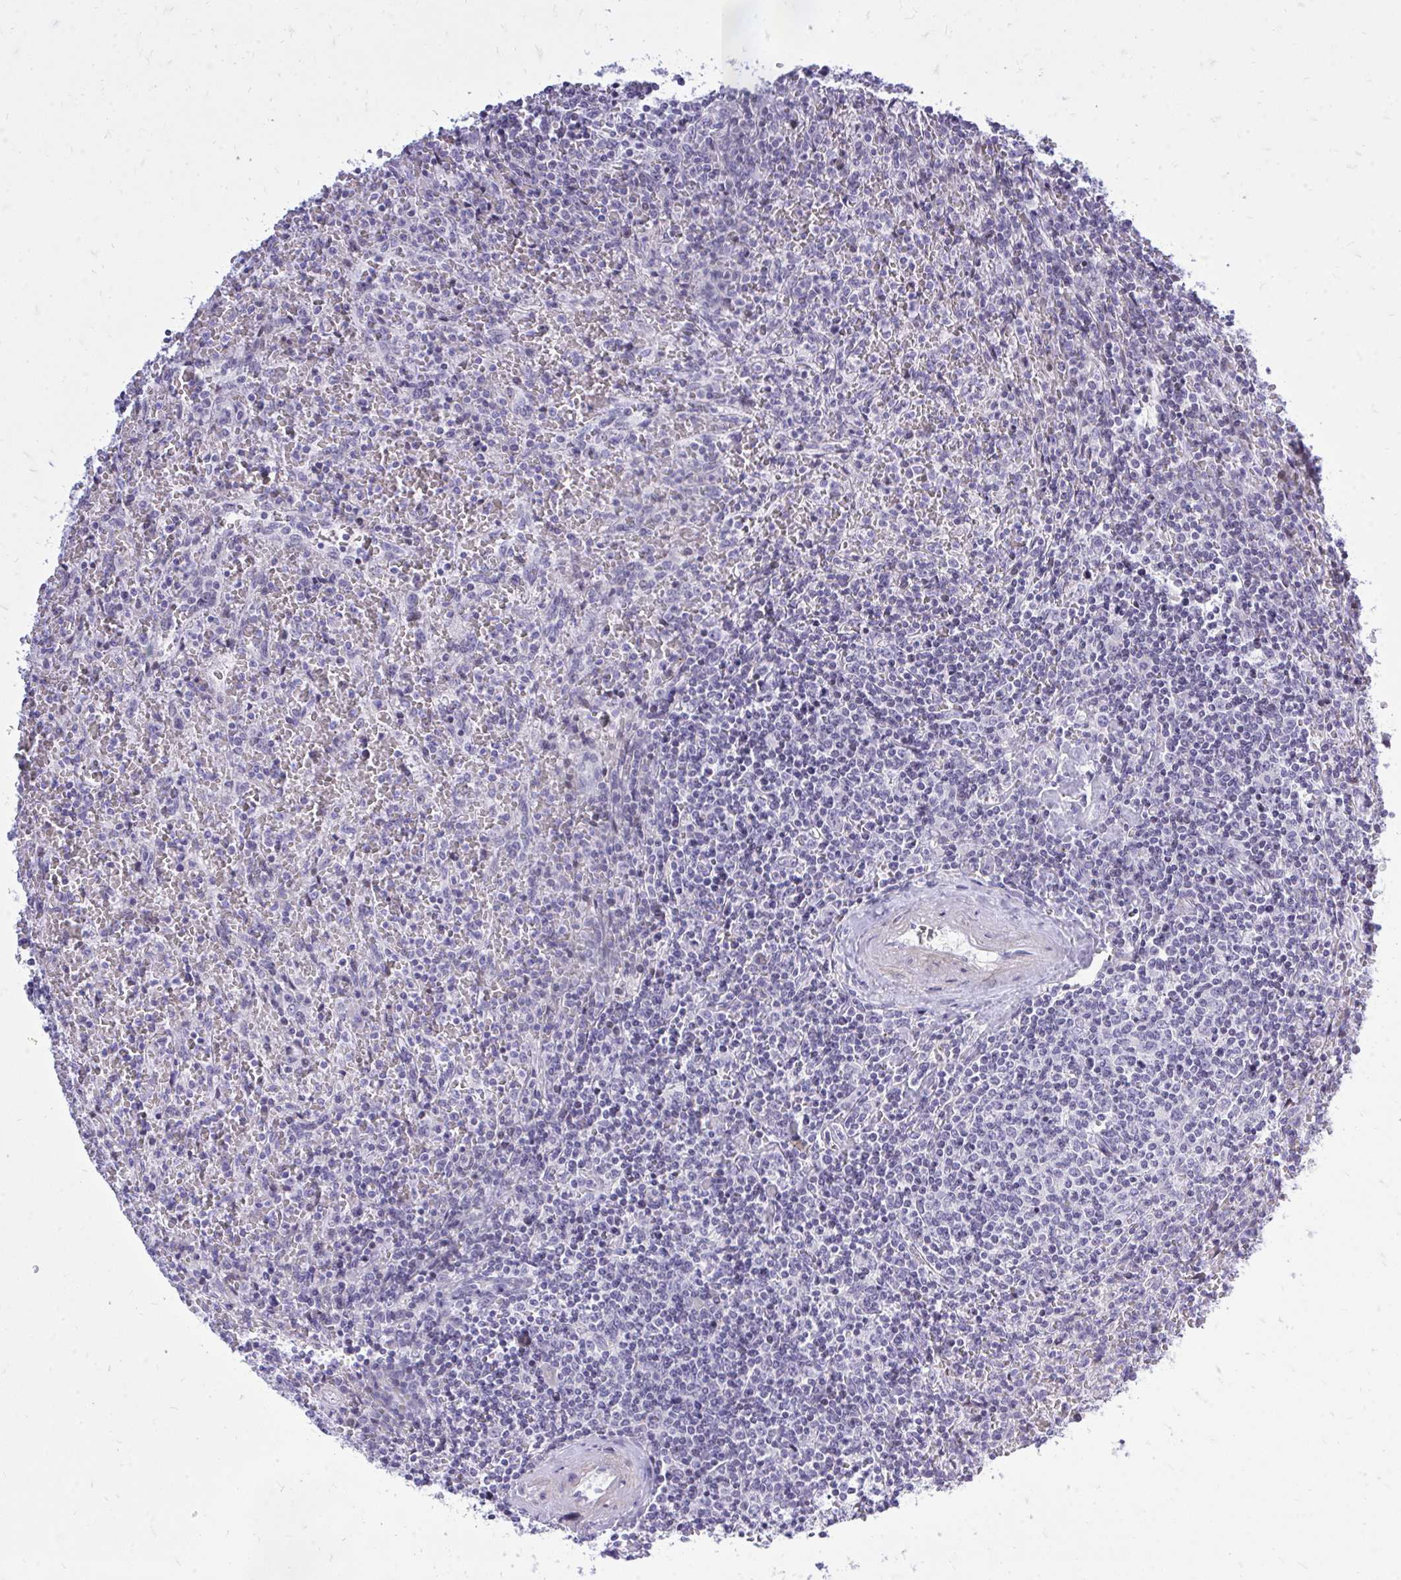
{"staining": {"intensity": "negative", "quantity": "none", "location": "none"}, "tissue": "lymphoma", "cell_type": "Tumor cells", "image_type": "cancer", "snomed": [{"axis": "morphology", "description": "Malignant lymphoma, non-Hodgkin's type, Low grade"}, {"axis": "topography", "description": "Spleen"}], "caption": "Tumor cells are negative for brown protein staining in low-grade malignant lymphoma, non-Hodgkin's type.", "gene": "GABRA1", "patient": {"sex": "female", "age": 64}}